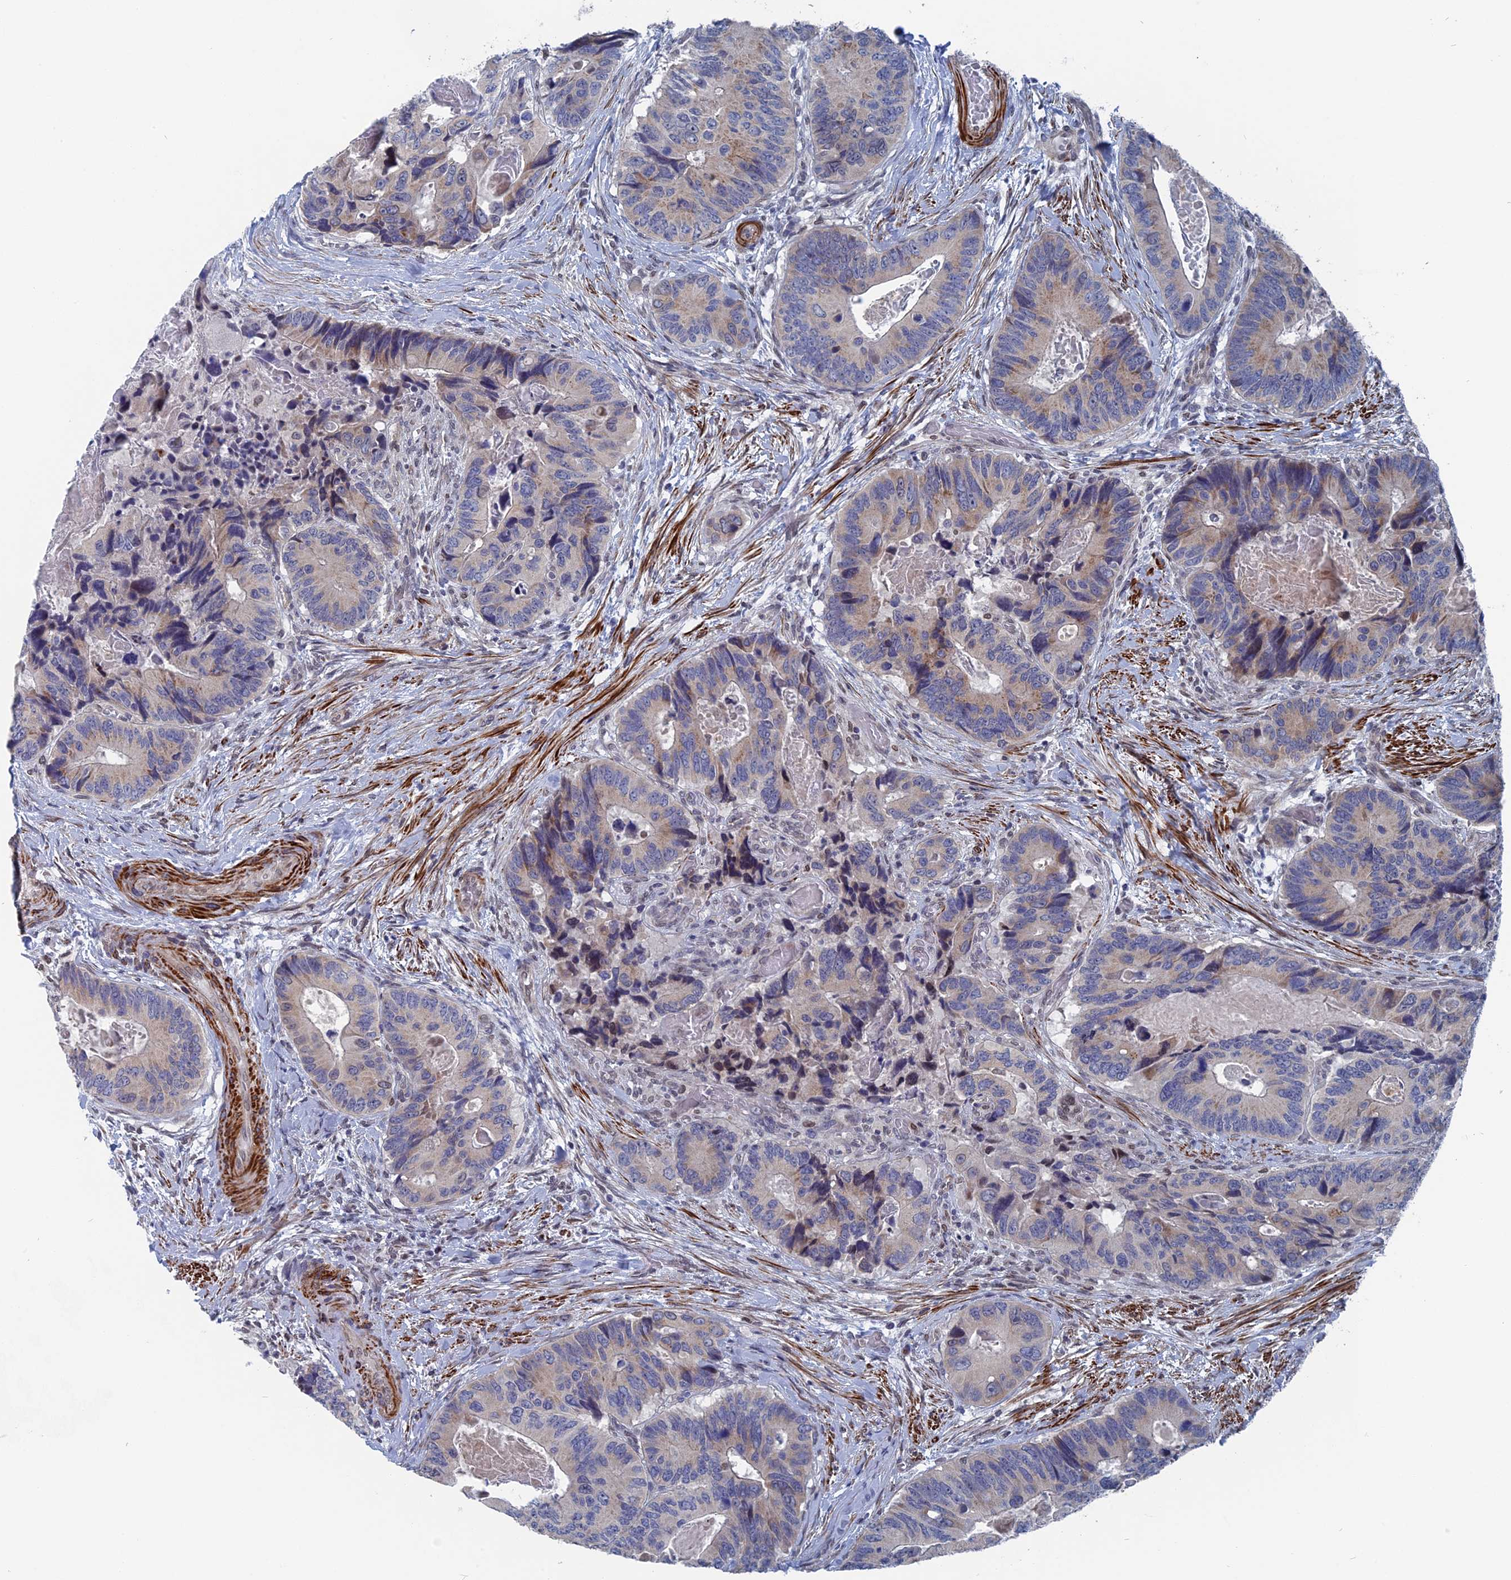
{"staining": {"intensity": "negative", "quantity": "none", "location": "none"}, "tissue": "colorectal cancer", "cell_type": "Tumor cells", "image_type": "cancer", "snomed": [{"axis": "morphology", "description": "Adenocarcinoma, NOS"}, {"axis": "topography", "description": "Colon"}], "caption": "Immunohistochemical staining of colorectal adenocarcinoma exhibits no significant expression in tumor cells.", "gene": "MTRF1", "patient": {"sex": "male", "age": 84}}